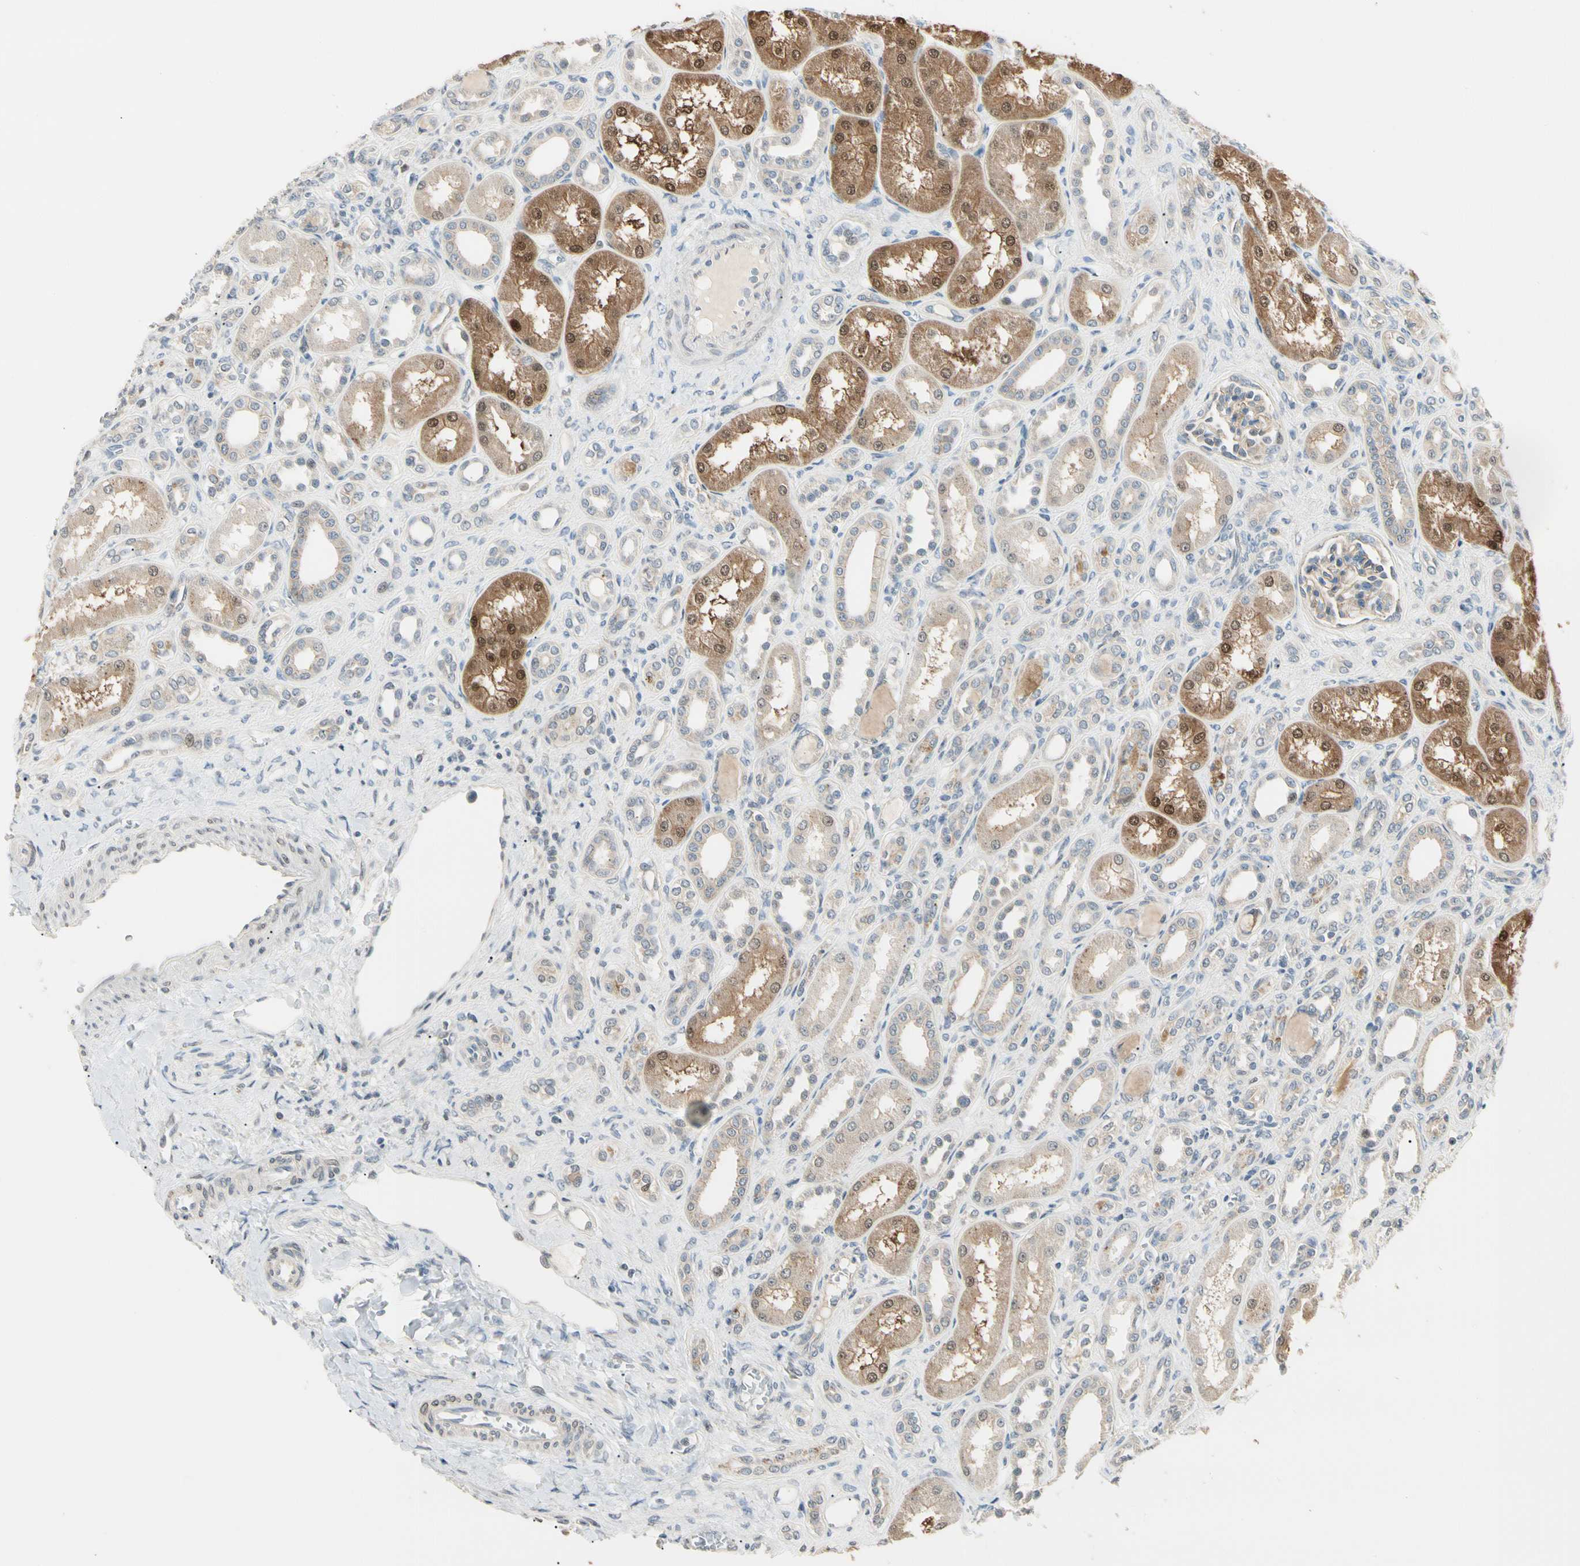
{"staining": {"intensity": "weak", "quantity": ">75%", "location": "cytoplasmic/membranous"}, "tissue": "kidney", "cell_type": "Cells in glomeruli", "image_type": "normal", "snomed": [{"axis": "morphology", "description": "Normal tissue, NOS"}, {"axis": "topography", "description": "Kidney"}], "caption": "Protein expression analysis of benign kidney demonstrates weak cytoplasmic/membranous staining in approximately >75% of cells in glomeruli. The staining was performed using DAB (3,3'-diaminobenzidine) to visualize the protein expression in brown, while the nuclei were stained in blue with hematoxylin (Magnification: 20x).", "gene": "P3H2", "patient": {"sex": "male", "age": 7}}